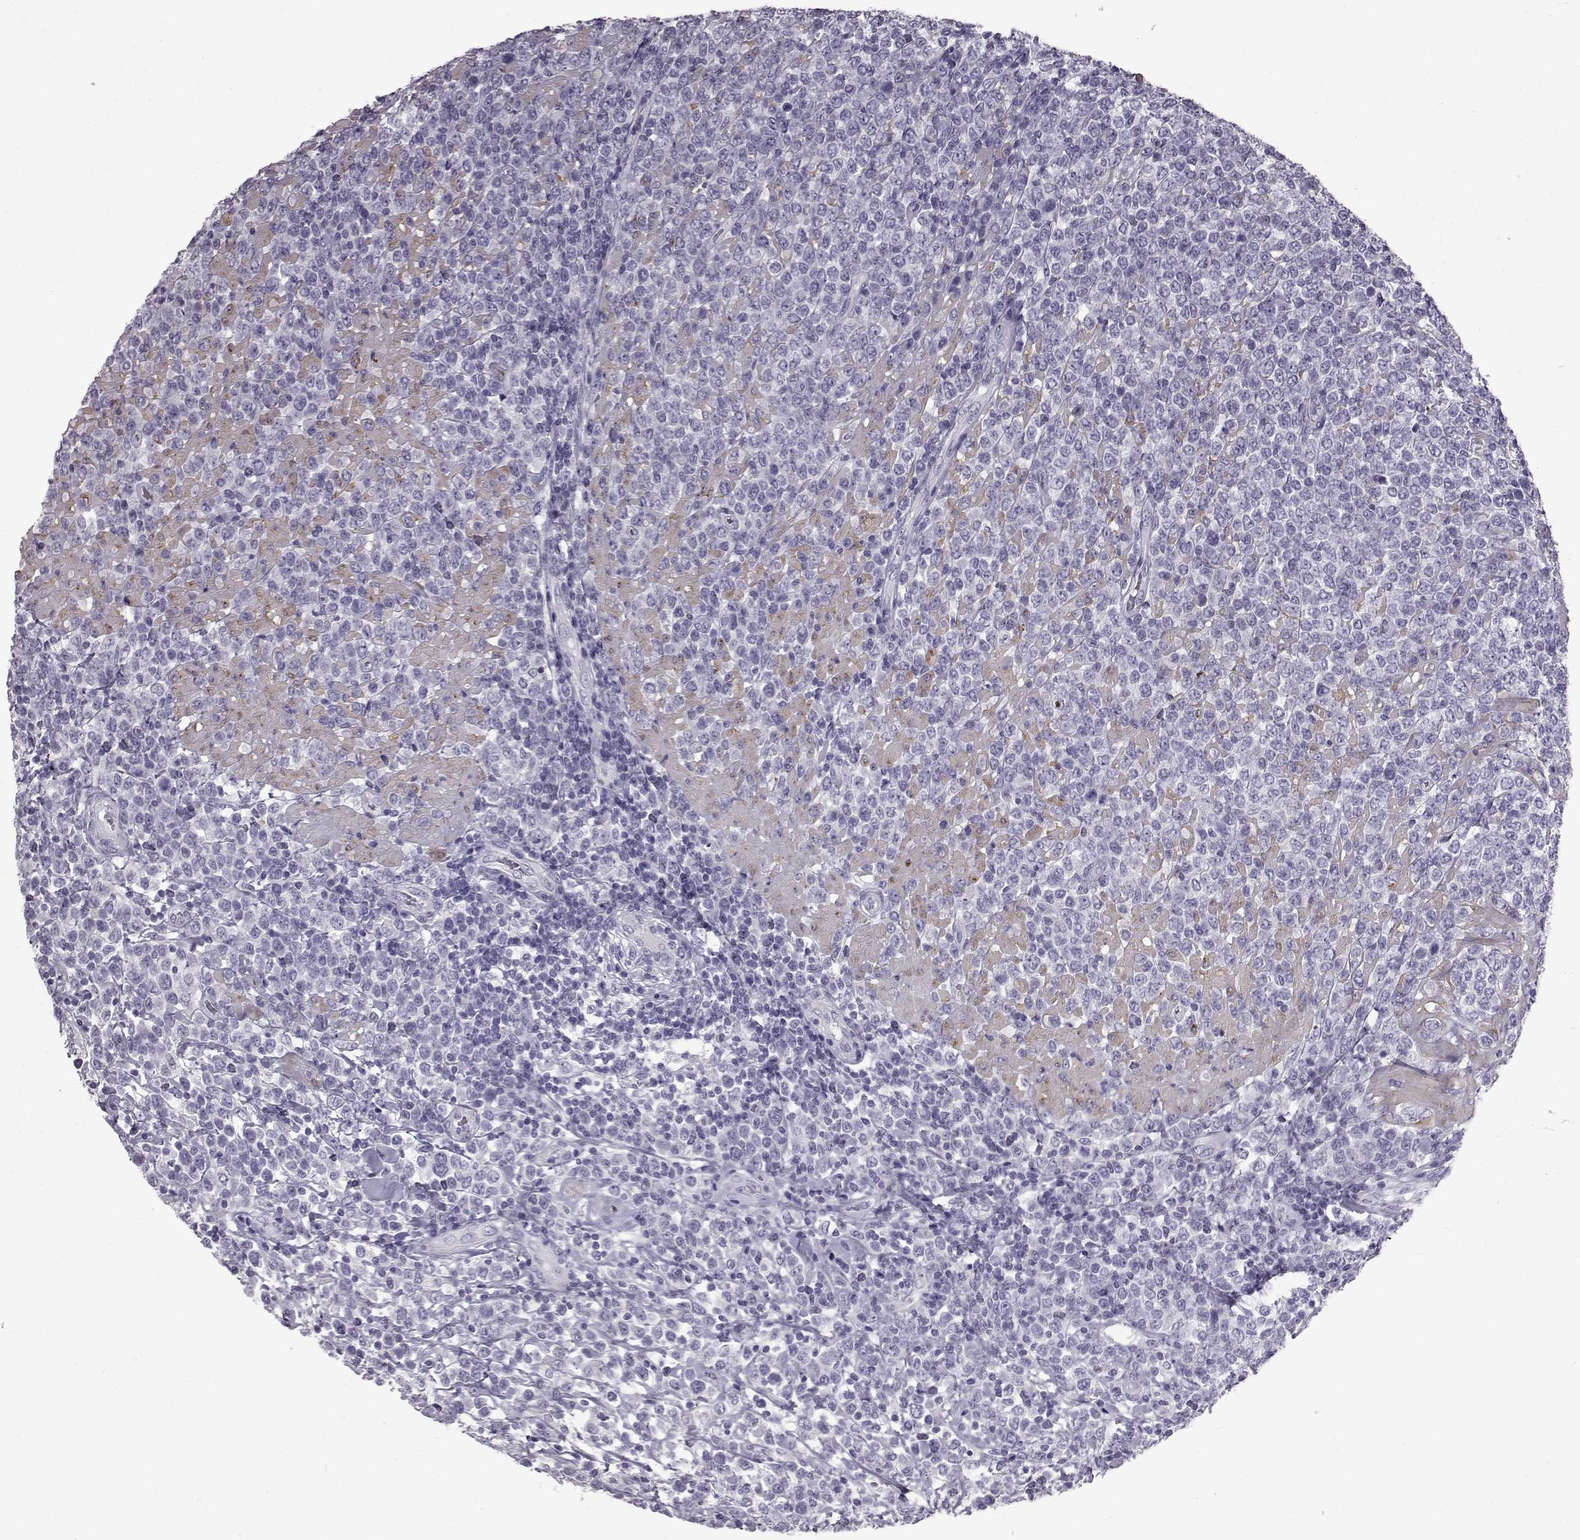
{"staining": {"intensity": "negative", "quantity": "none", "location": "none"}, "tissue": "lymphoma", "cell_type": "Tumor cells", "image_type": "cancer", "snomed": [{"axis": "morphology", "description": "Malignant lymphoma, non-Hodgkin's type, High grade"}, {"axis": "topography", "description": "Soft tissue"}], "caption": "IHC photomicrograph of neoplastic tissue: human malignant lymphoma, non-Hodgkin's type (high-grade) stained with DAB reveals no significant protein staining in tumor cells.", "gene": "SLC28A2", "patient": {"sex": "female", "age": 56}}